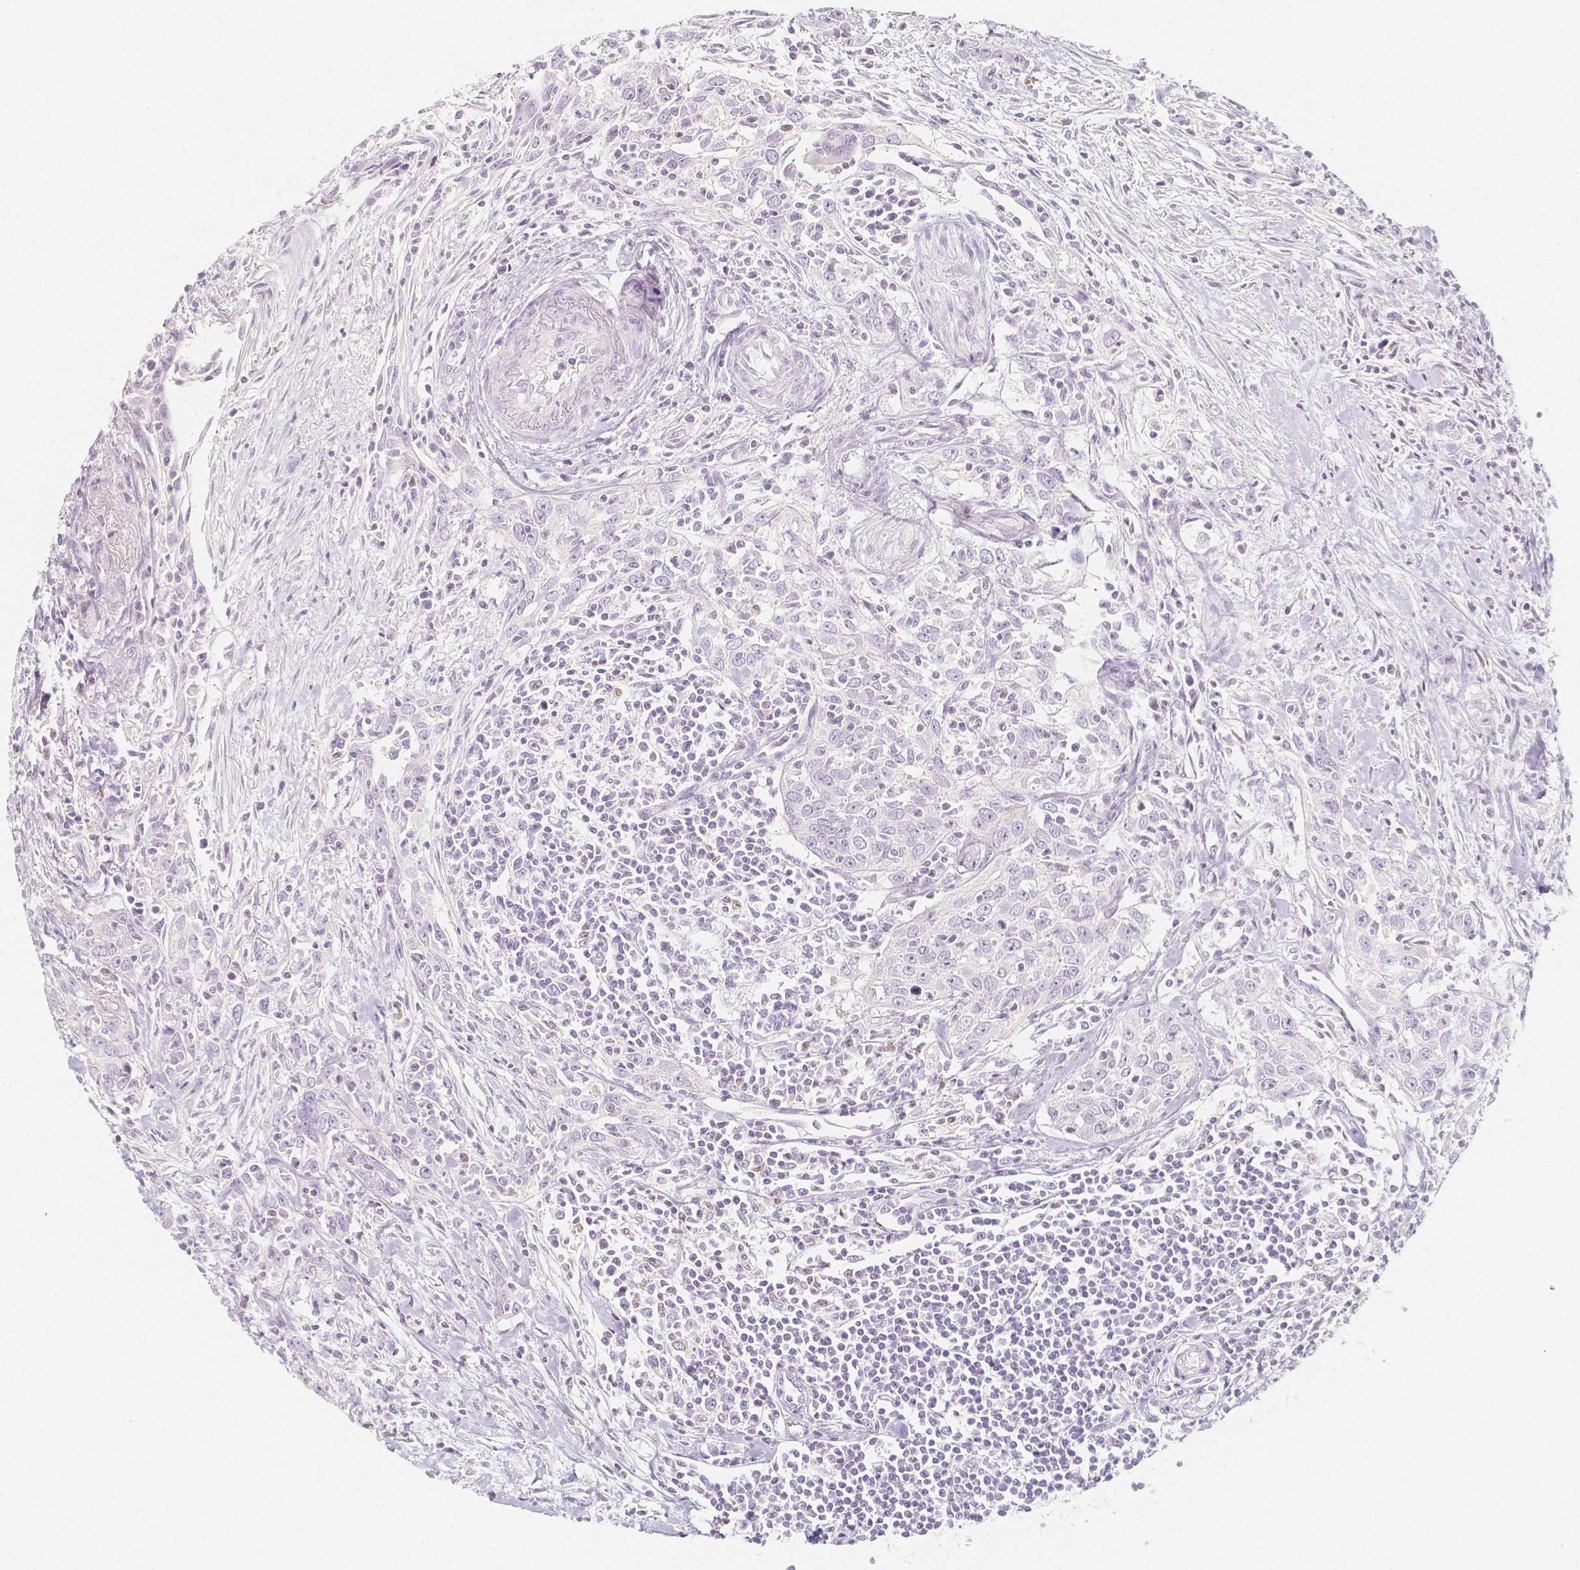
{"staining": {"intensity": "negative", "quantity": "none", "location": "none"}, "tissue": "urothelial cancer", "cell_type": "Tumor cells", "image_type": "cancer", "snomed": [{"axis": "morphology", "description": "Urothelial carcinoma, High grade"}, {"axis": "topography", "description": "Urinary bladder"}], "caption": "The immunohistochemistry (IHC) micrograph has no significant staining in tumor cells of urothelial carcinoma (high-grade) tissue.", "gene": "BATF", "patient": {"sex": "male", "age": 83}}